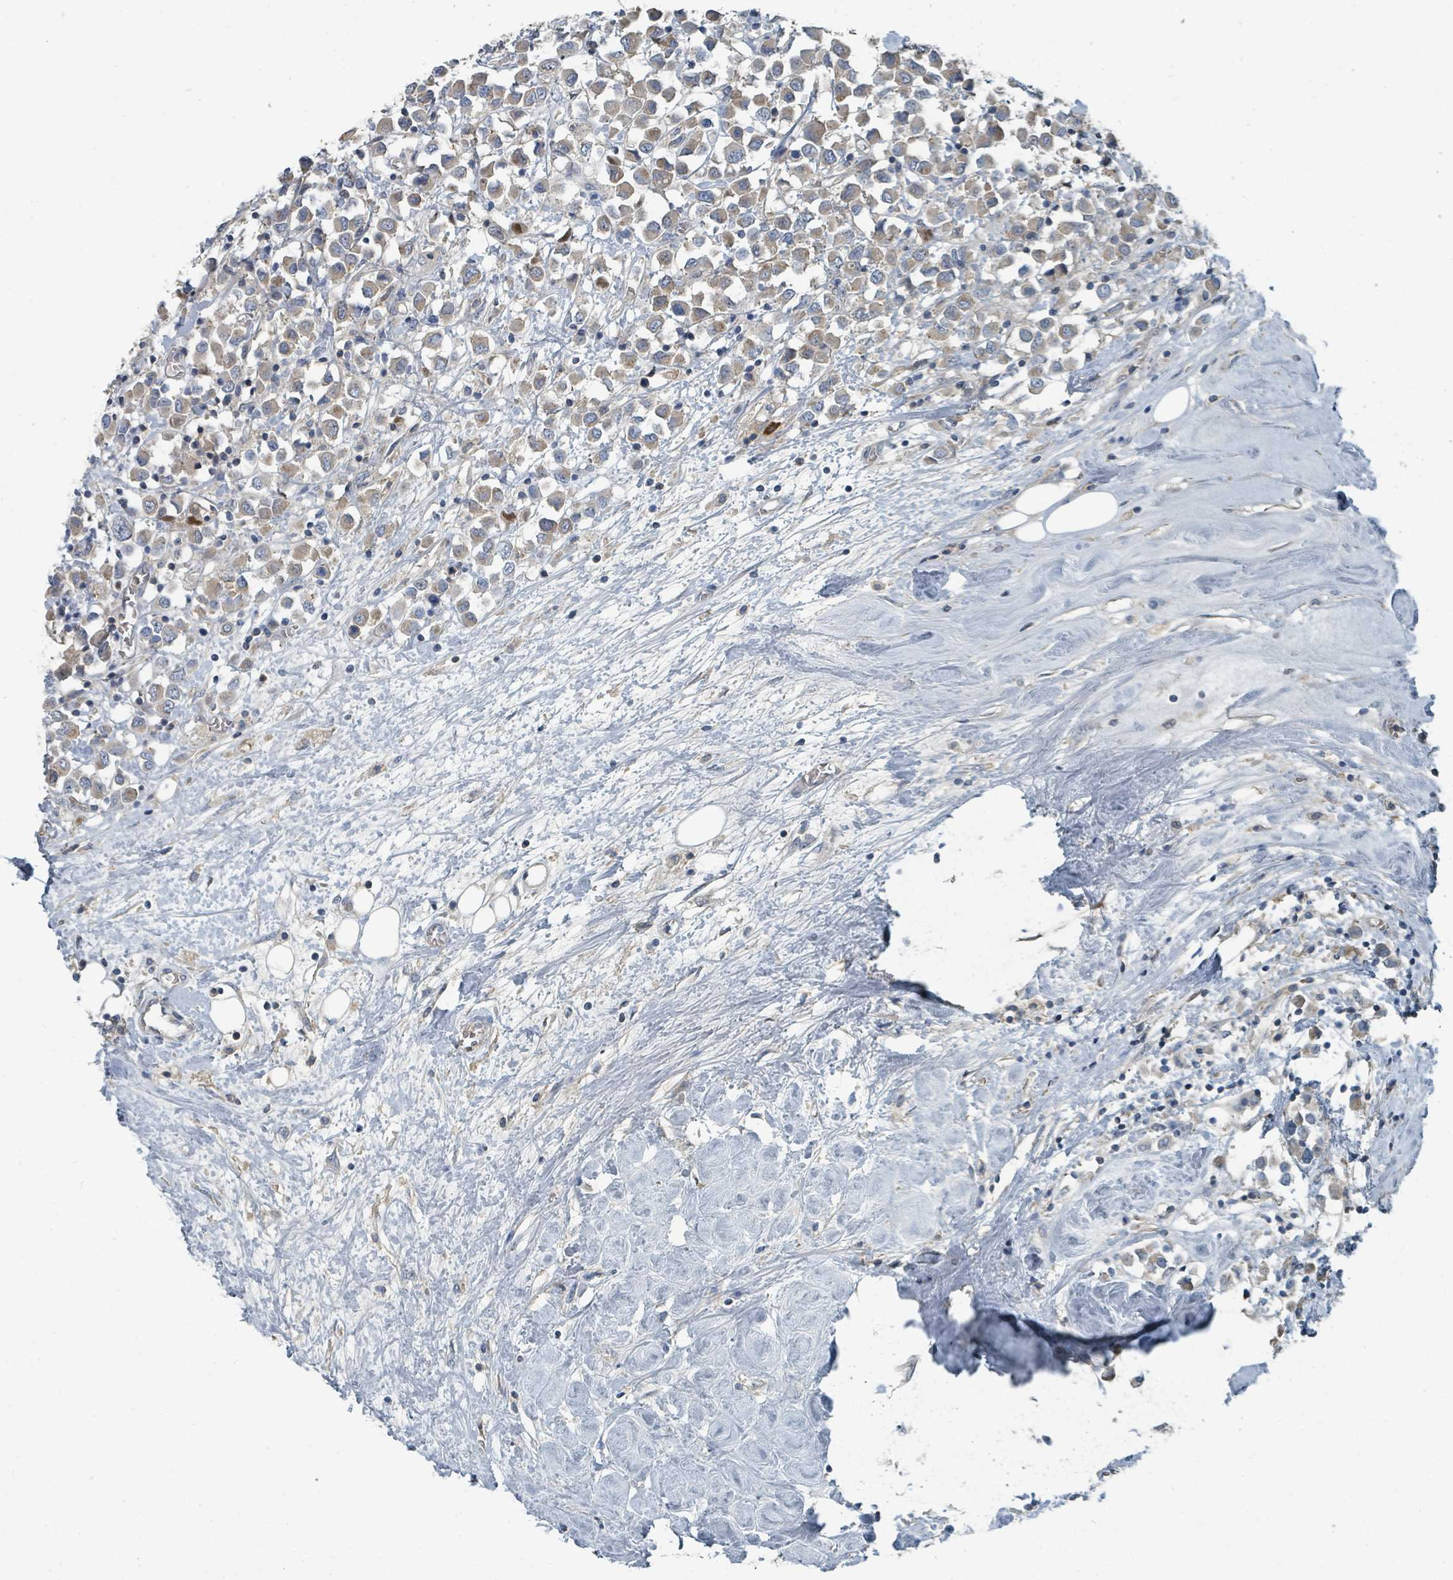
{"staining": {"intensity": "weak", "quantity": ">75%", "location": "cytoplasmic/membranous"}, "tissue": "breast cancer", "cell_type": "Tumor cells", "image_type": "cancer", "snomed": [{"axis": "morphology", "description": "Duct carcinoma"}, {"axis": "topography", "description": "Breast"}], "caption": "Immunohistochemistry (IHC) micrograph of neoplastic tissue: human breast cancer (invasive ductal carcinoma) stained using immunohistochemistry (IHC) exhibits low levels of weak protein expression localized specifically in the cytoplasmic/membranous of tumor cells, appearing as a cytoplasmic/membranous brown color.", "gene": "SLC44A5", "patient": {"sex": "female", "age": 61}}